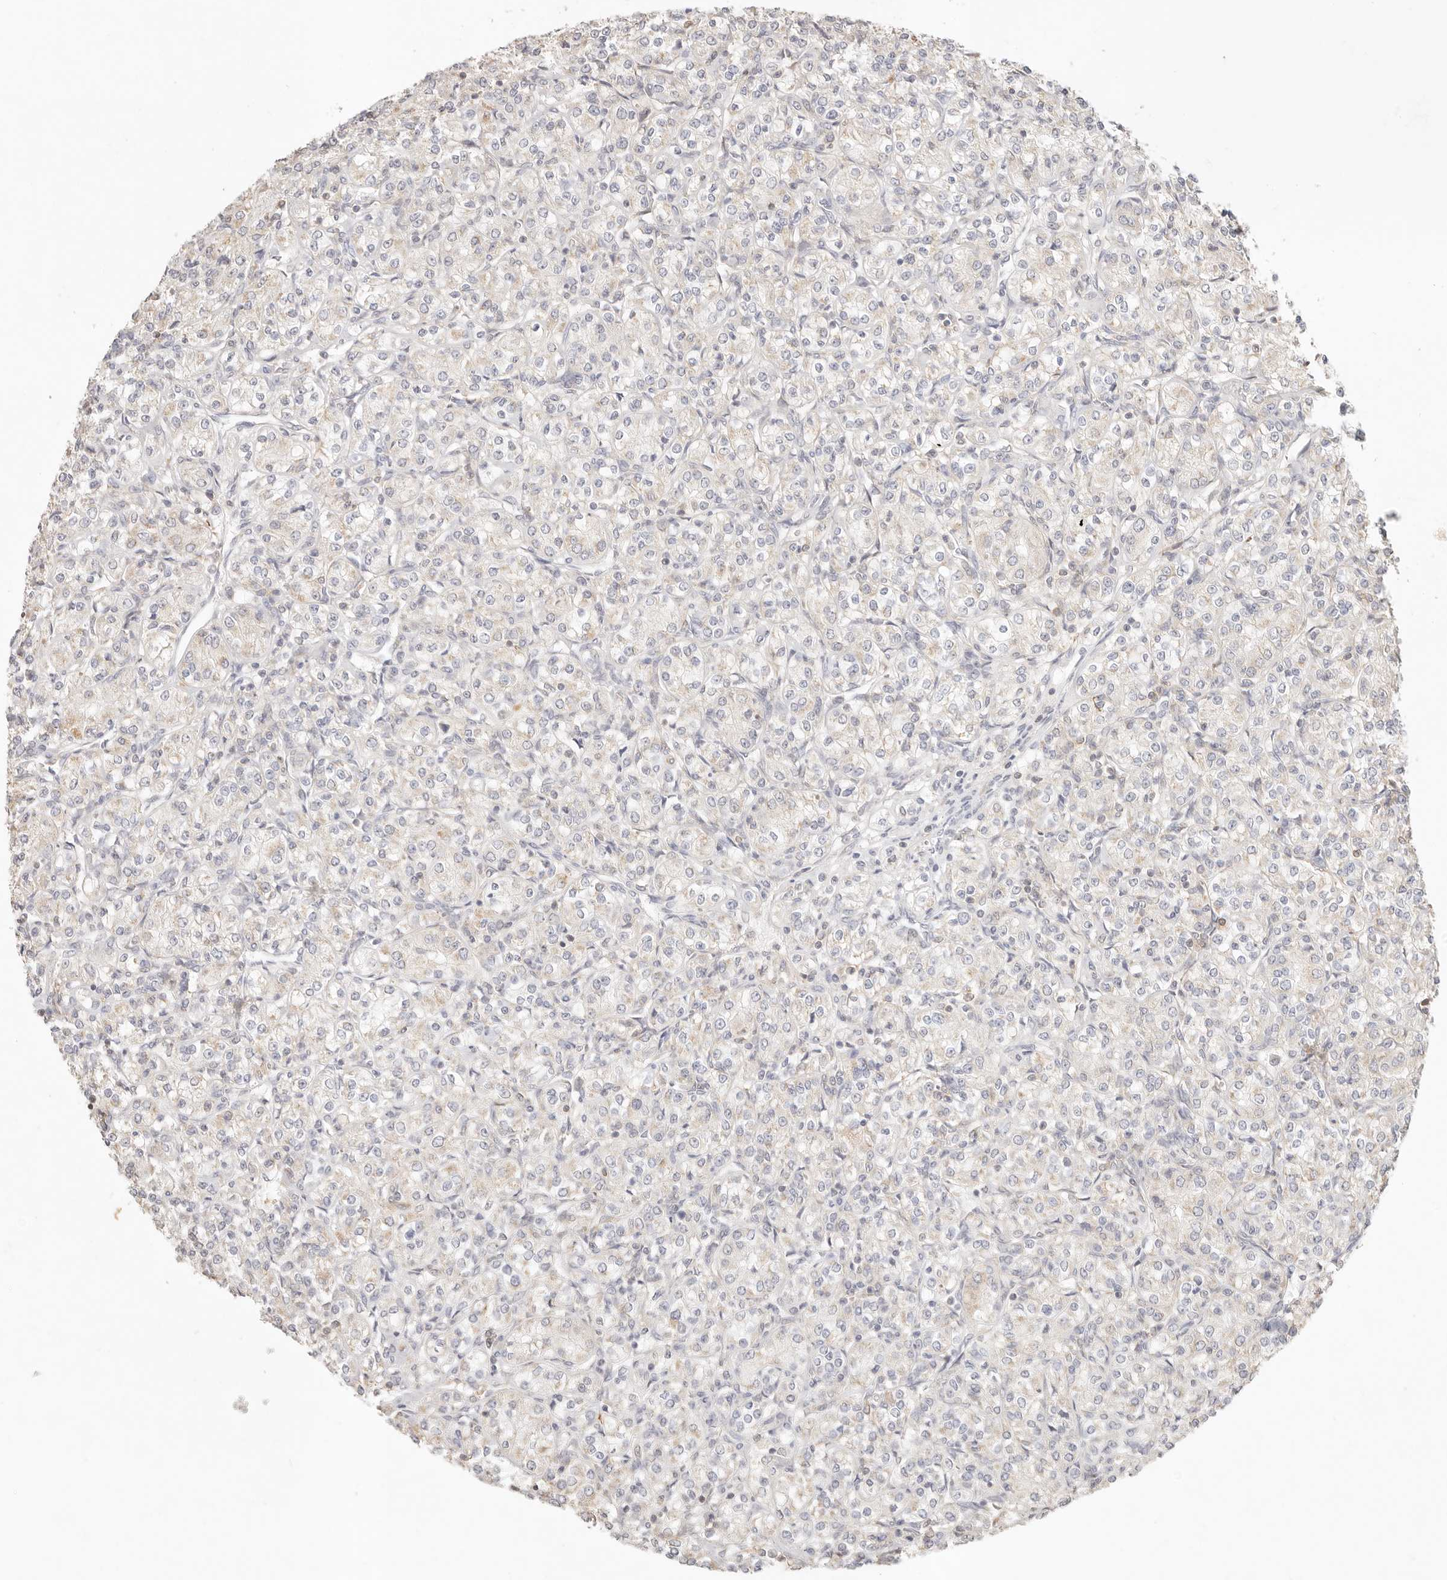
{"staining": {"intensity": "negative", "quantity": "none", "location": "none"}, "tissue": "renal cancer", "cell_type": "Tumor cells", "image_type": "cancer", "snomed": [{"axis": "morphology", "description": "Adenocarcinoma, NOS"}, {"axis": "topography", "description": "Kidney"}], "caption": "A high-resolution histopathology image shows immunohistochemistry (IHC) staining of renal cancer (adenocarcinoma), which demonstrates no significant expression in tumor cells.", "gene": "GPR156", "patient": {"sex": "male", "age": 77}}